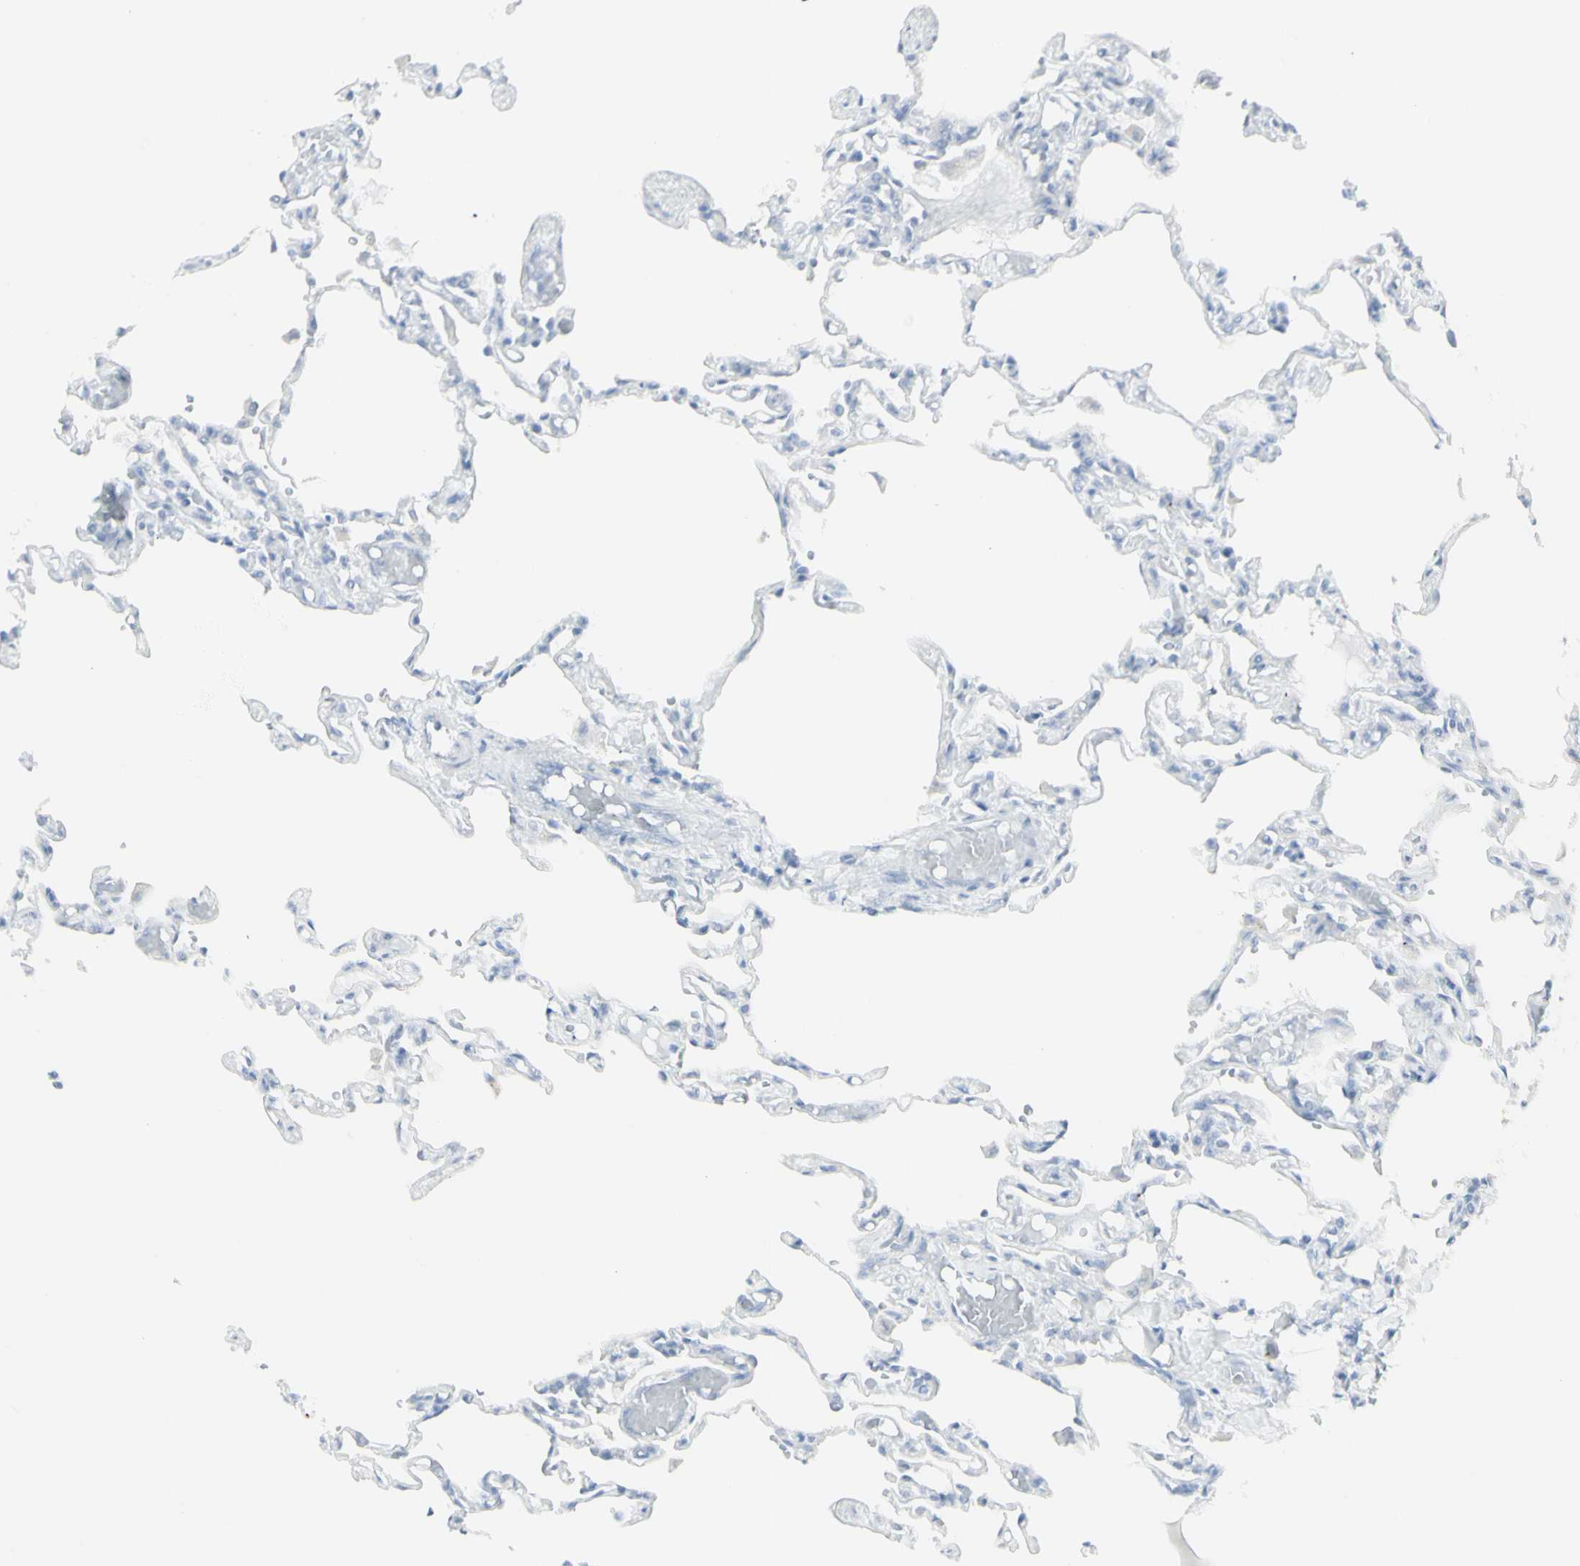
{"staining": {"intensity": "negative", "quantity": "none", "location": "none"}, "tissue": "lung", "cell_type": "Alveolar cells", "image_type": "normal", "snomed": [{"axis": "morphology", "description": "Normal tissue, NOS"}, {"axis": "topography", "description": "Lung"}], "caption": "Alveolar cells are negative for protein expression in benign human lung. (DAB IHC visualized using brightfield microscopy, high magnification).", "gene": "ENSG00000198211", "patient": {"sex": "male", "age": 21}}